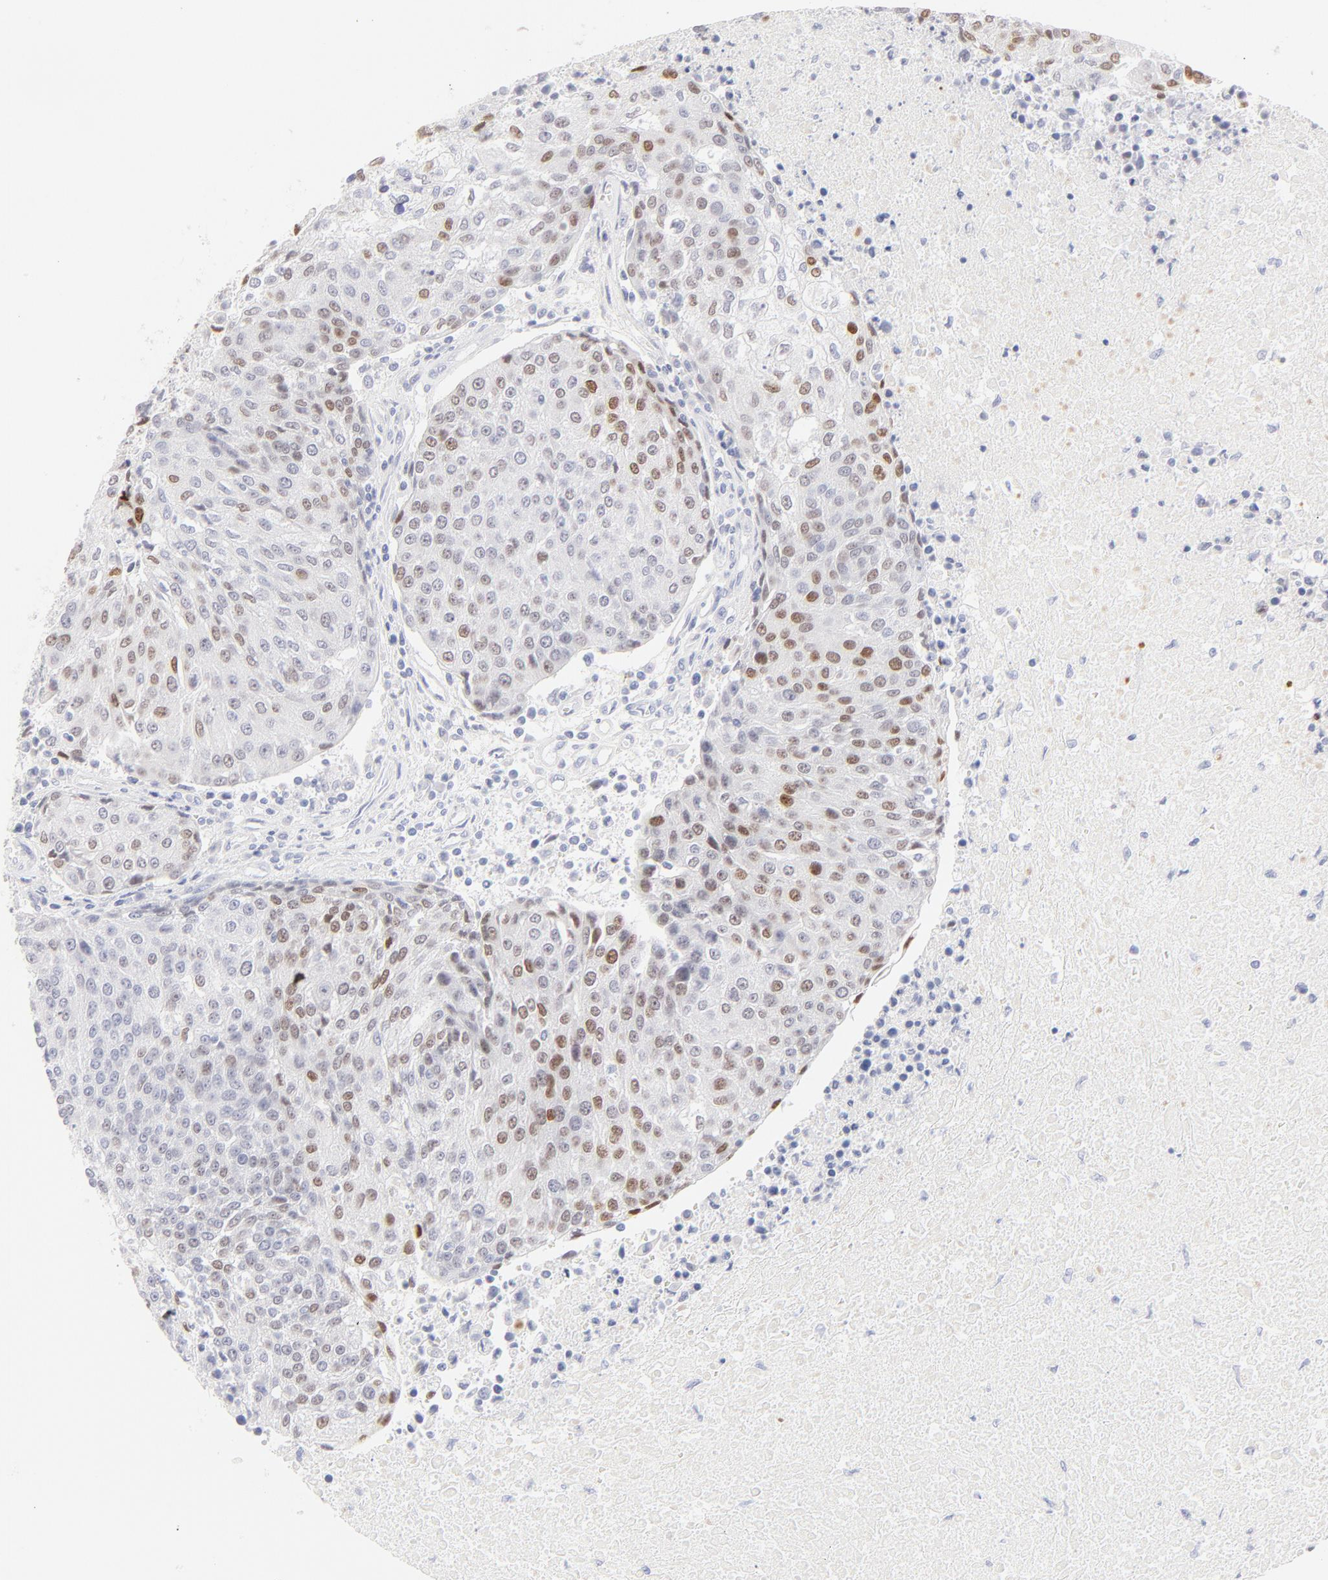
{"staining": {"intensity": "moderate", "quantity": "25%-75%", "location": "nuclear"}, "tissue": "urothelial cancer", "cell_type": "Tumor cells", "image_type": "cancer", "snomed": [{"axis": "morphology", "description": "Urothelial carcinoma, High grade"}, {"axis": "topography", "description": "Urinary bladder"}], "caption": "Protein staining of urothelial cancer tissue demonstrates moderate nuclear expression in approximately 25%-75% of tumor cells.", "gene": "ELF3", "patient": {"sex": "female", "age": 85}}